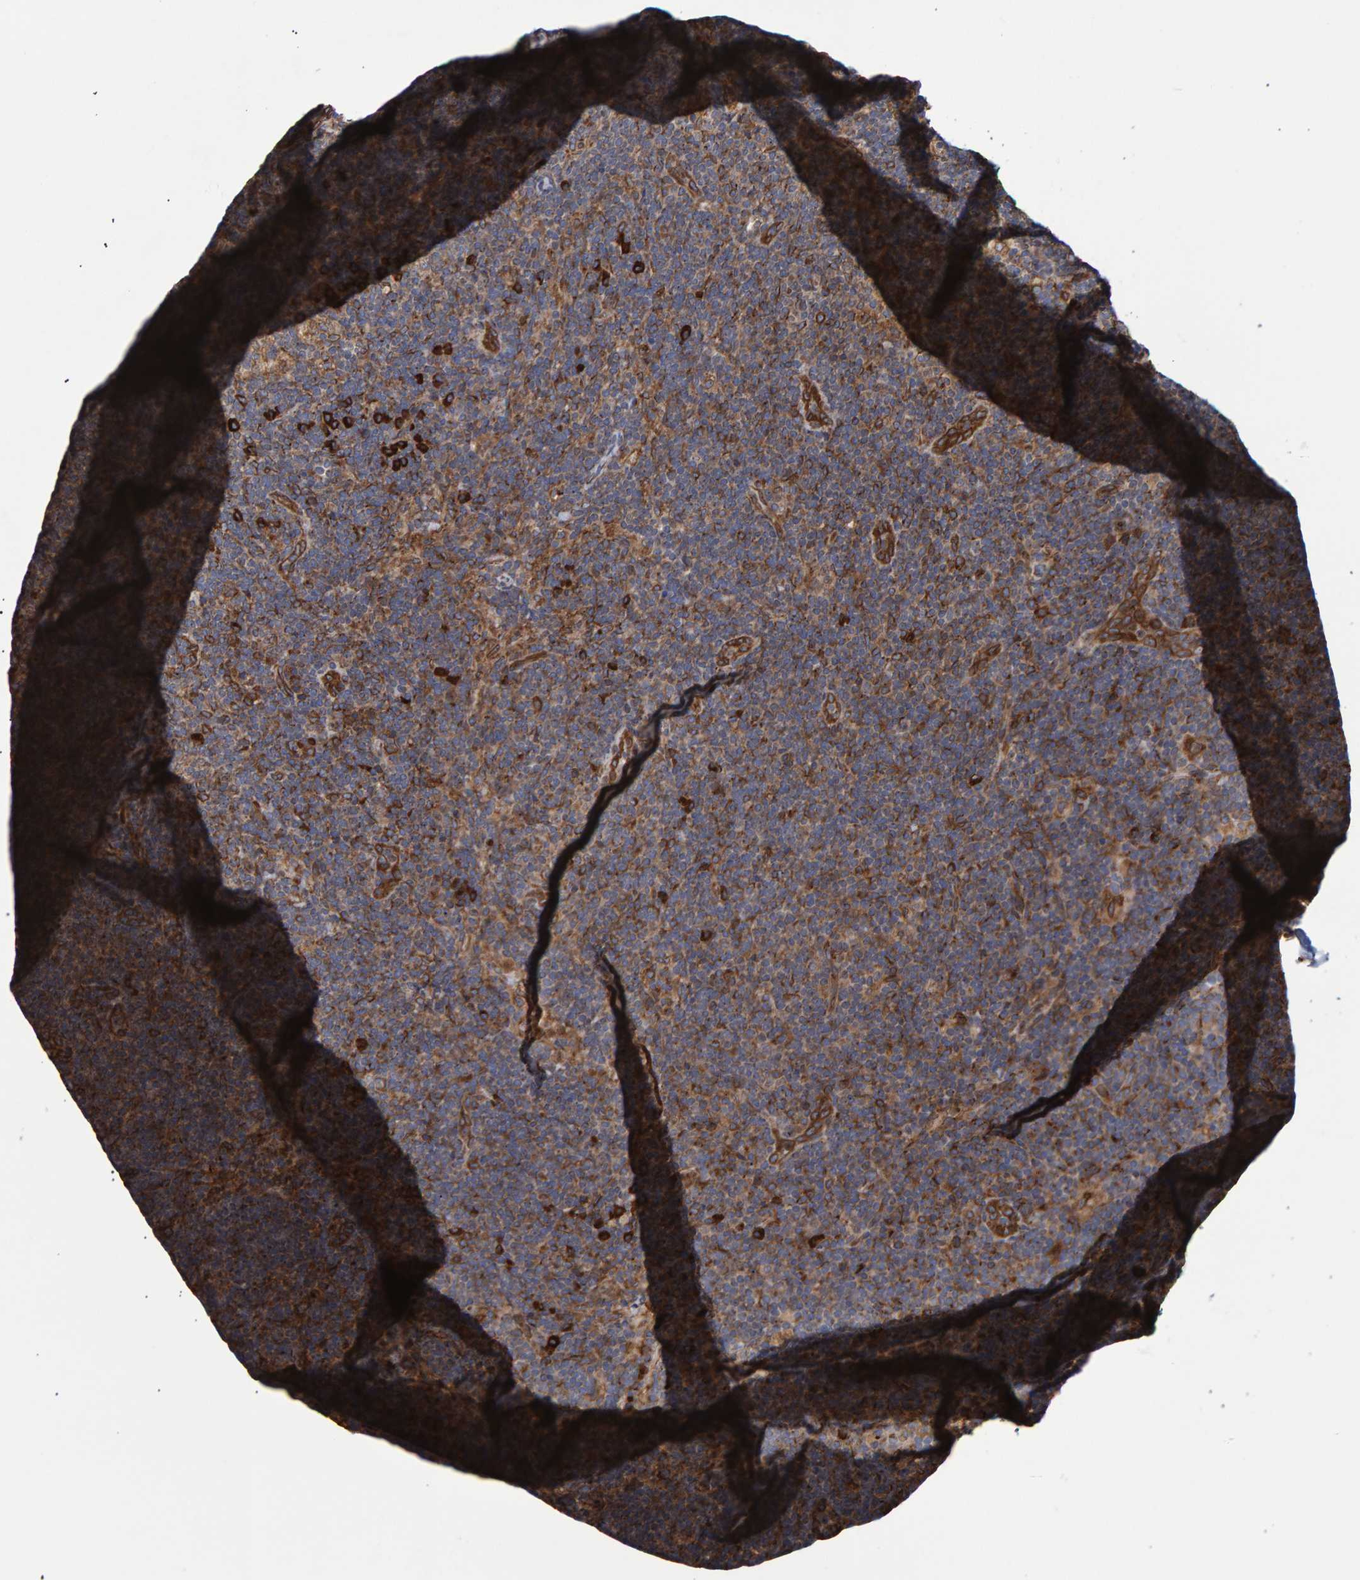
{"staining": {"intensity": "moderate", "quantity": "<25%", "location": "cytoplasmic/membranous"}, "tissue": "lymph node", "cell_type": "Germinal center cells", "image_type": "normal", "snomed": [{"axis": "morphology", "description": "Normal tissue, NOS"}, {"axis": "topography", "description": "Lymph node"}], "caption": "This photomicrograph displays immunohistochemistry (IHC) staining of normal lymph node, with low moderate cytoplasmic/membranous expression in about <25% of germinal center cells.", "gene": "FAM117A", "patient": {"sex": "female", "age": 22}}